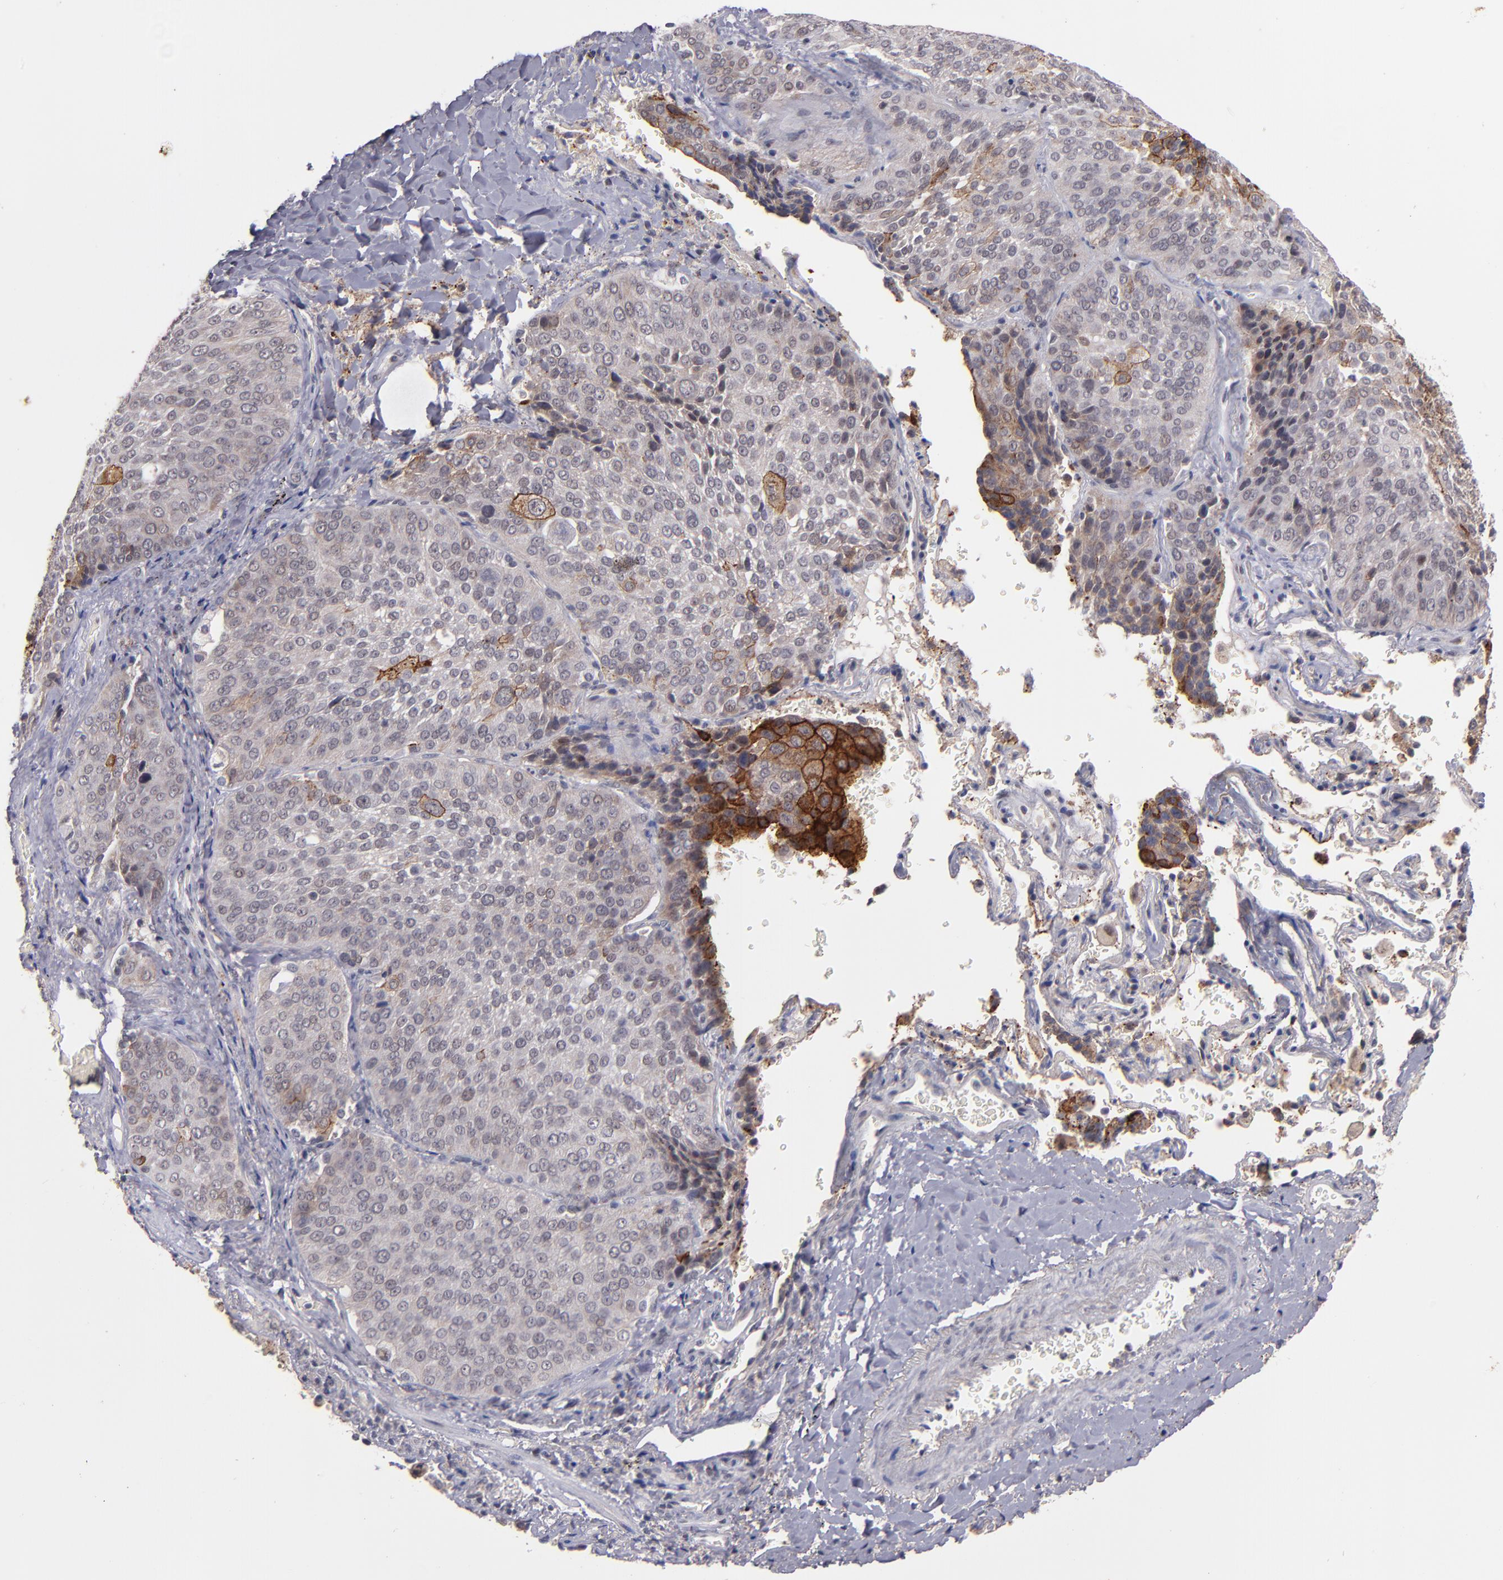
{"staining": {"intensity": "moderate", "quantity": ">75%", "location": "cytoplasmic/membranous"}, "tissue": "lung cancer", "cell_type": "Tumor cells", "image_type": "cancer", "snomed": [{"axis": "morphology", "description": "Squamous cell carcinoma, NOS"}, {"axis": "topography", "description": "Lung"}], "caption": "There is medium levels of moderate cytoplasmic/membranous expression in tumor cells of lung cancer, as demonstrated by immunohistochemical staining (brown color).", "gene": "SYP", "patient": {"sex": "male", "age": 54}}